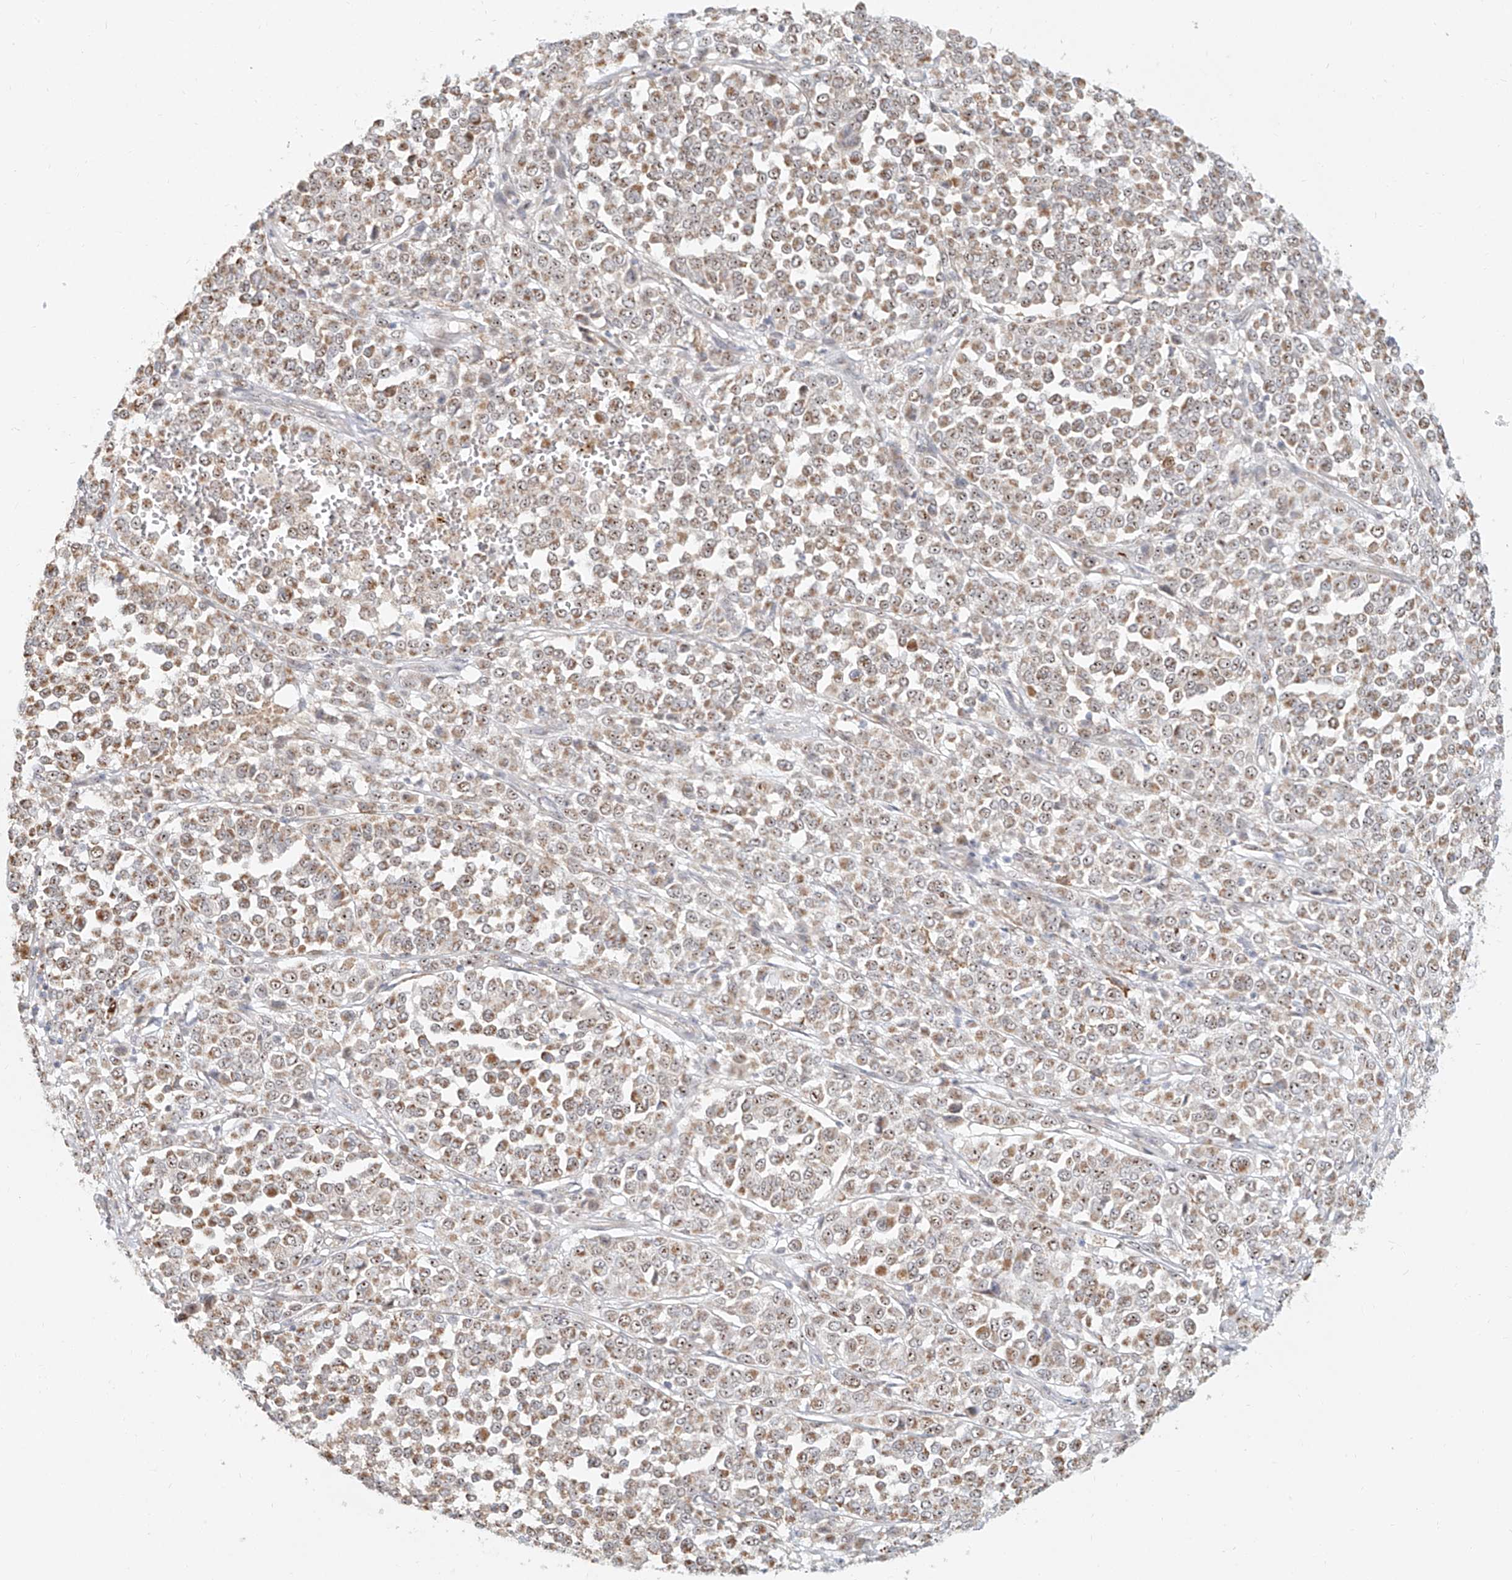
{"staining": {"intensity": "moderate", "quantity": ">75%", "location": "cytoplasmic/membranous,nuclear"}, "tissue": "melanoma", "cell_type": "Tumor cells", "image_type": "cancer", "snomed": [{"axis": "morphology", "description": "Malignant melanoma, Metastatic site"}, {"axis": "topography", "description": "Pancreas"}], "caption": "The image exhibits immunohistochemical staining of malignant melanoma (metastatic site). There is moderate cytoplasmic/membranous and nuclear expression is appreciated in about >75% of tumor cells. (Brightfield microscopy of DAB IHC at high magnification).", "gene": "BYSL", "patient": {"sex": "female", "age": 30}}